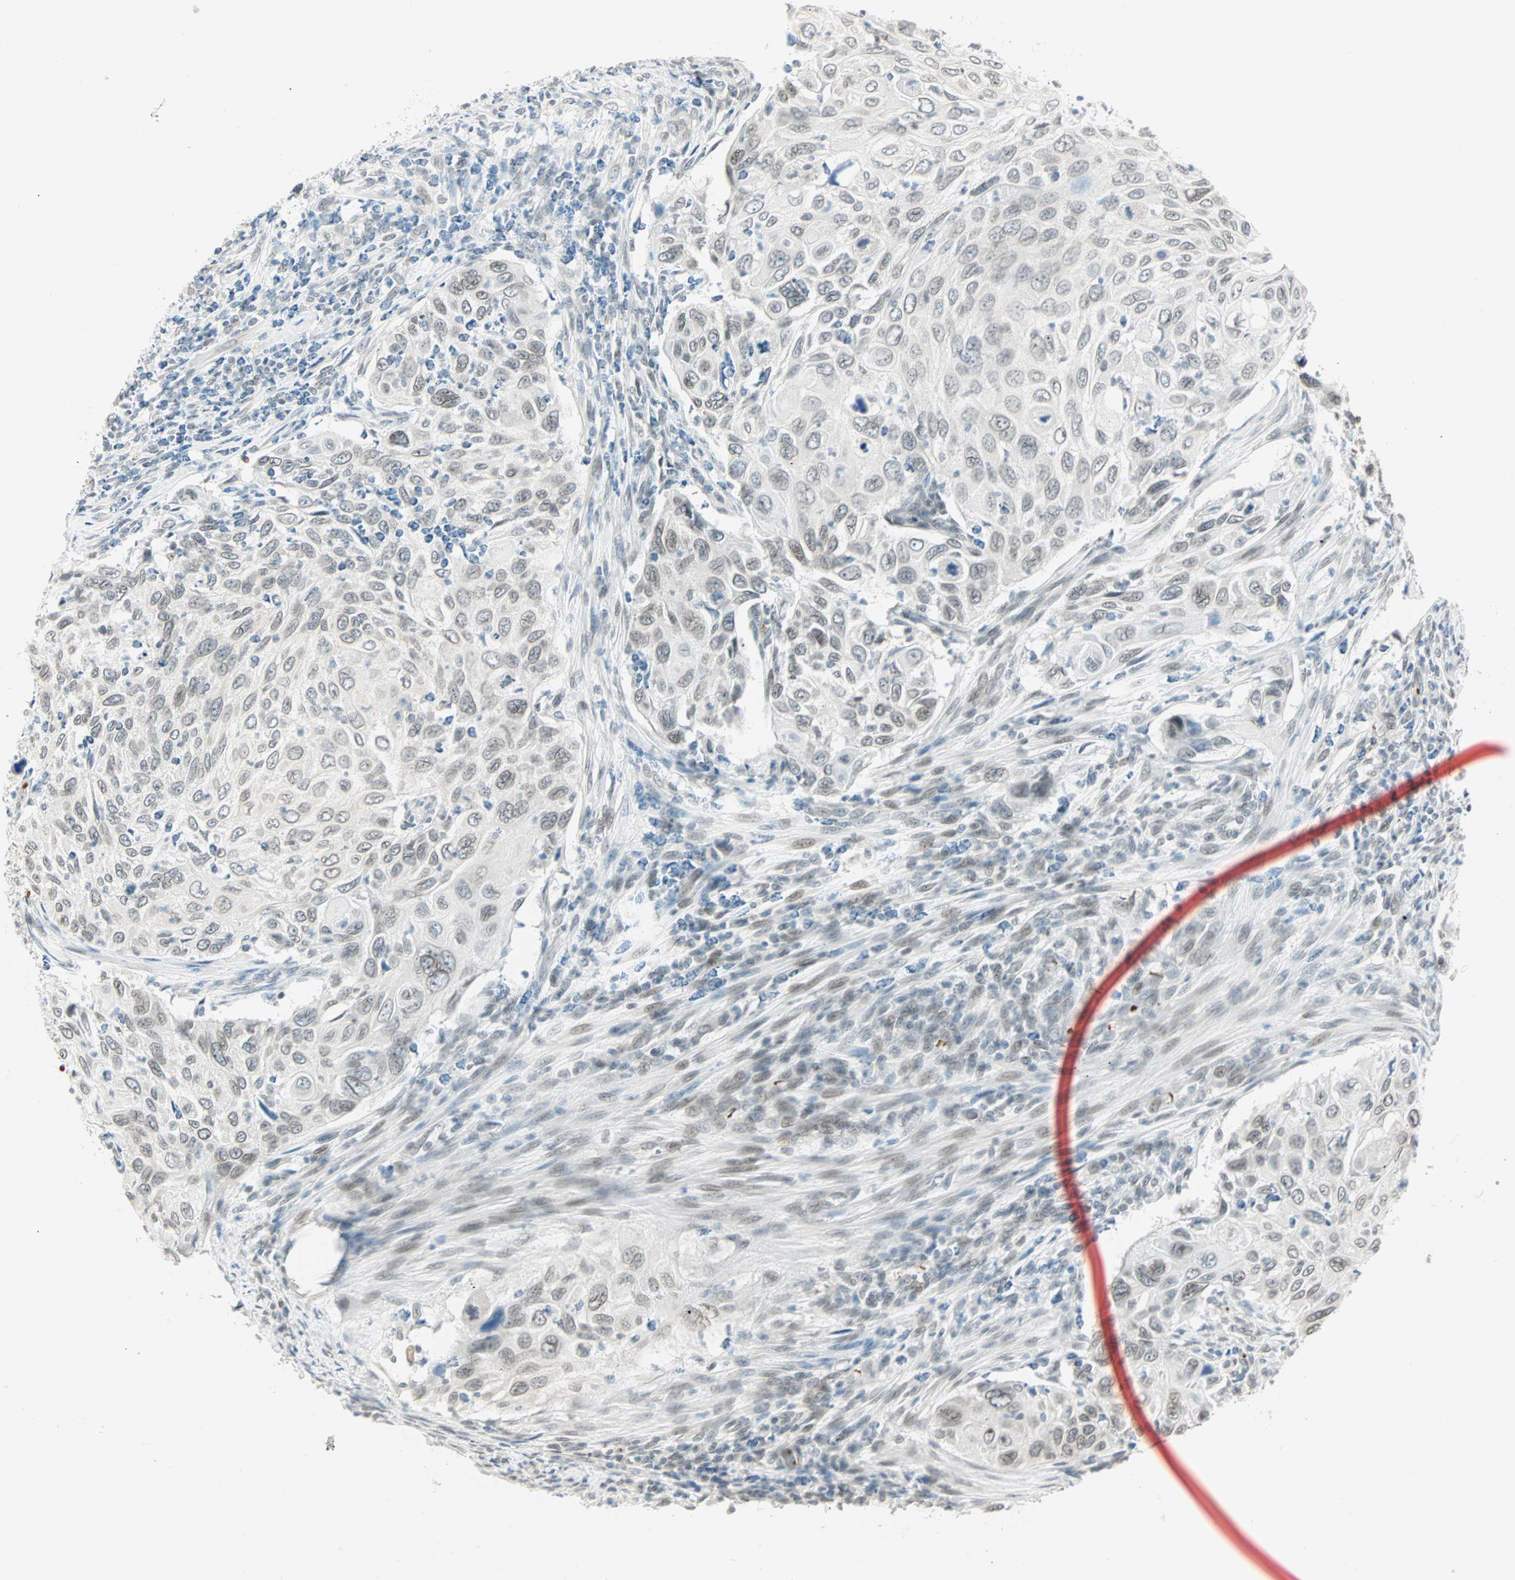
{"staining": {"intensity": "weak", "quantity": "<25%", "location": "nuclear"}, "tissue": "cervical cancer", "cell_type": "Tumor cells", "image_type": "cancer", "snomed": [{"axis": "morphology", "description": "Squamous cell carcinoma, NOS"}, {"axis": "topography", "description": "Cervix"}], "caption": "DAB immunohistochemical staining of human cervical cancer reveals no significant staining in tumor cells. (Stains: DAB (3,3'-diaminobenzidine) immunohistochemistry (IHC) with hematoxylin counter stain, Microscopy: brightfield microscopy at high magnification).", "gene": "BCAN", "patient": {"sex": "female", "age": 70}}